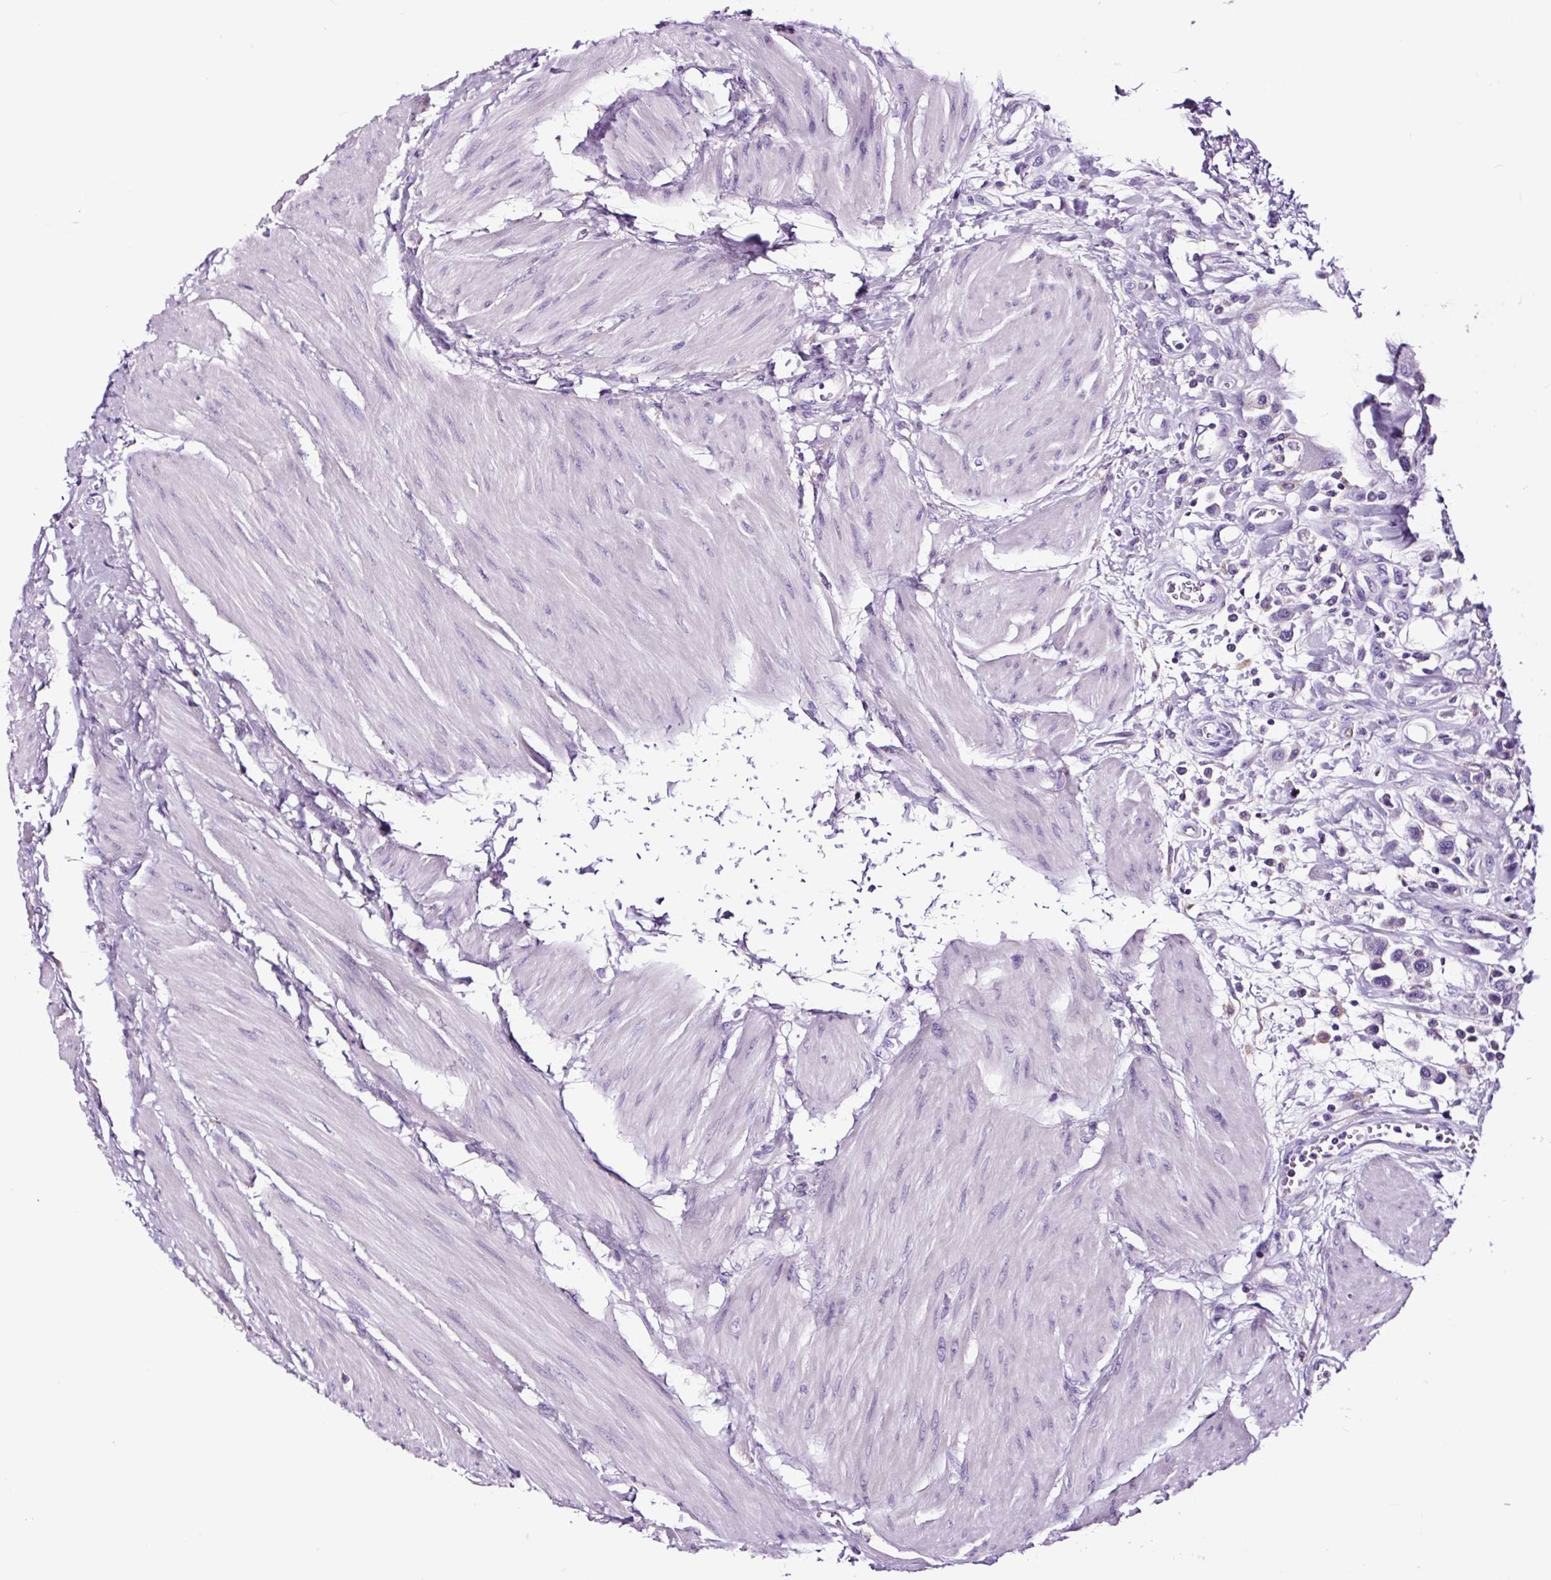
{"staining": {"intensity": "negative", "quantity": "none", "location": "none"}, "tissue": "urothelial cancer", "cell_type": "Tumor cells", "image_type": "cancer", "snomed": [{"axis": "morphology", "description": "Urothelial carcinoma, High grade"}, {"axis": "topography", "description": "Urinary bladder"}], "caption": "An immunohistochemistry (IHC) image of urothelial cancer is shown. There is no staining in tumor cells of urothelial cancer.", "gene": "FBXL7", "patient": {"sex": "male", "age": 50}}